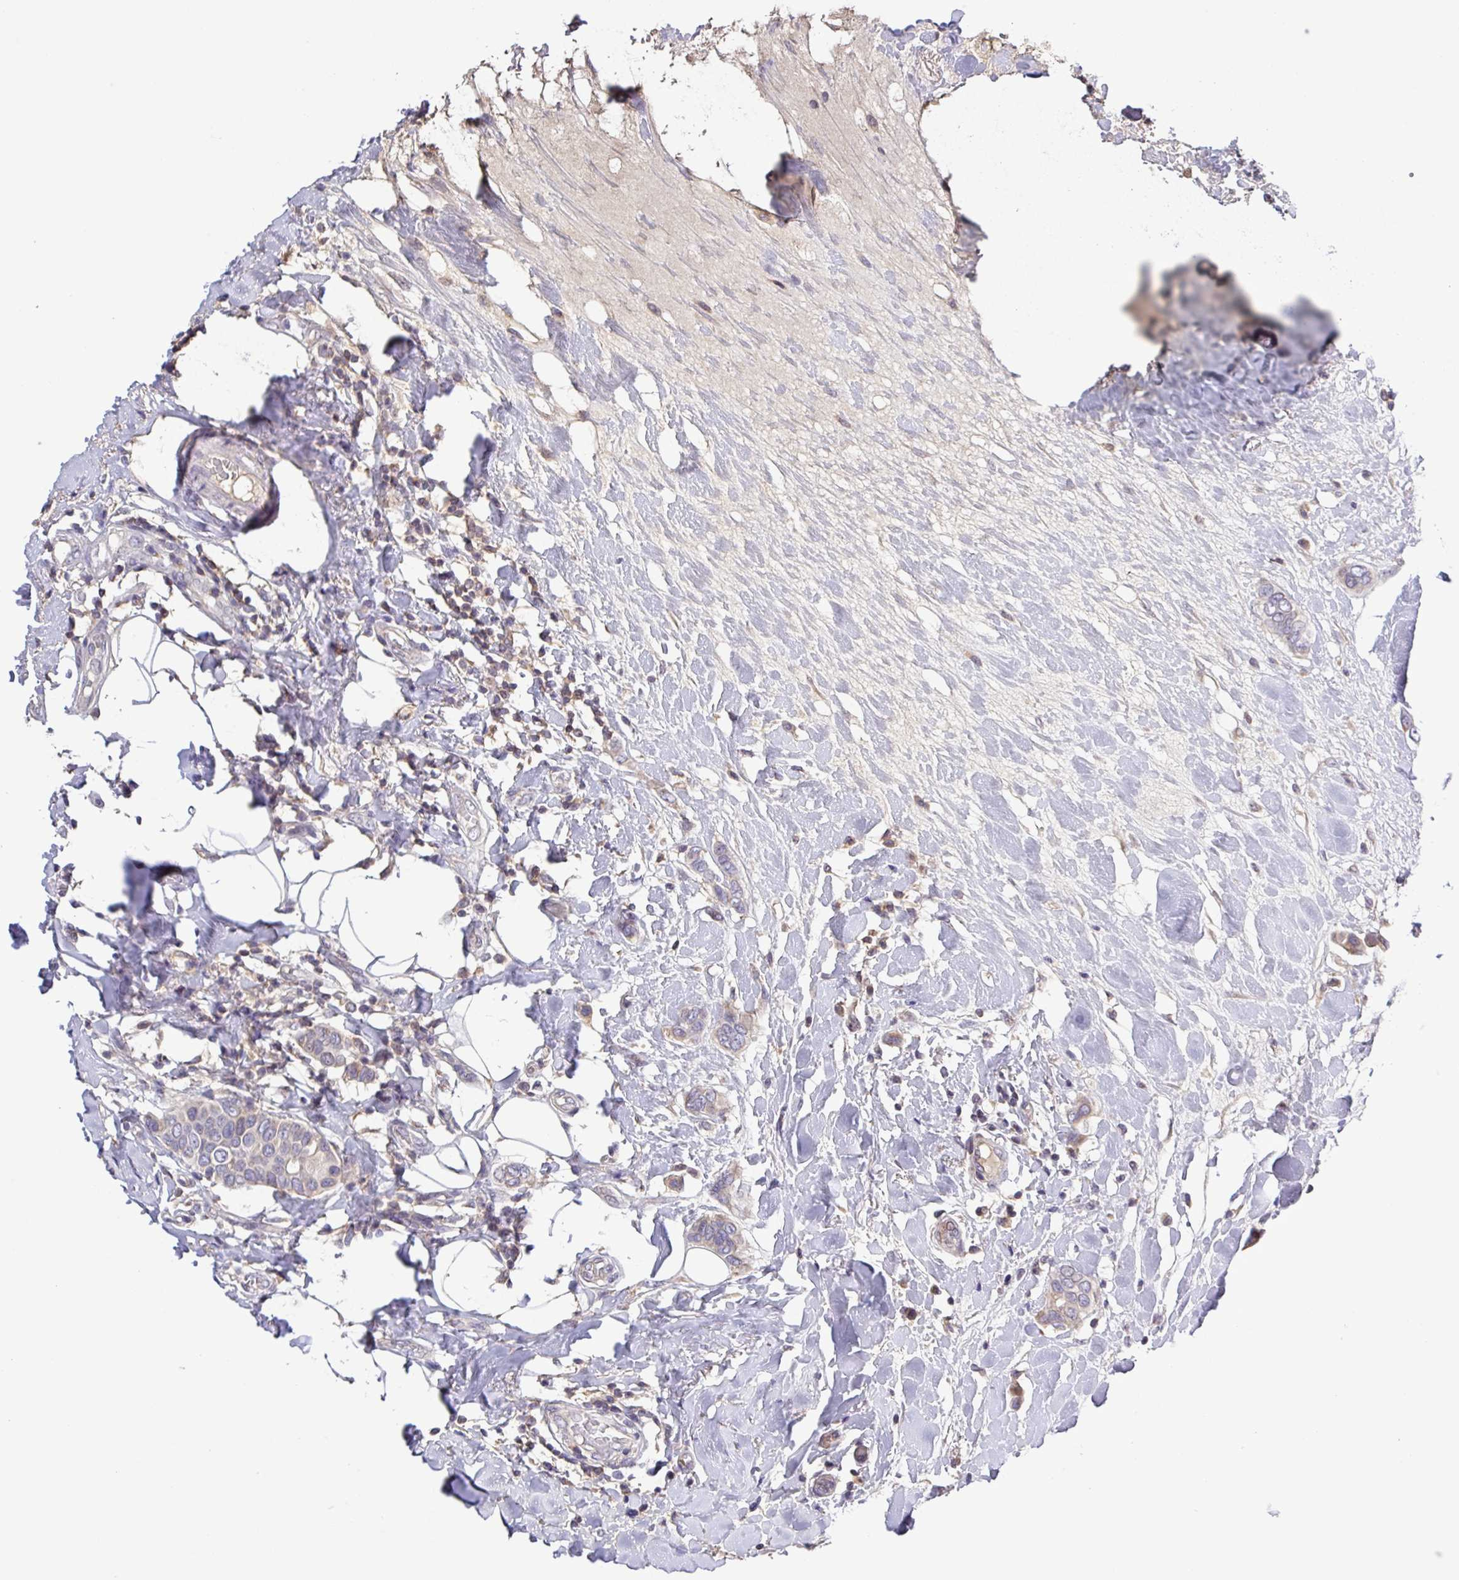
{"staining": {"intensity": "weak", "quantity": "<25%", "location": "cytoplasmic/membranous"}, "tissue": "breast cancer", "cell_type": "Tumor cells", "image_type": "cancer", "snomed": [{"axis": "morphology", "description": "Lobular carcinoma"}, {"axis": "topography", "description": "Breast"}], "caption": "Immunohistochemistry histopathology image of neoplastic tissue: breast cancer (lobular carcinoma) stained with DAB (3,3'-diaminobenzidine) exhibits no significant protein expression in tumor cells.", "gene": "SFTPB", "patient": {"sex": "female", "age": 51}}